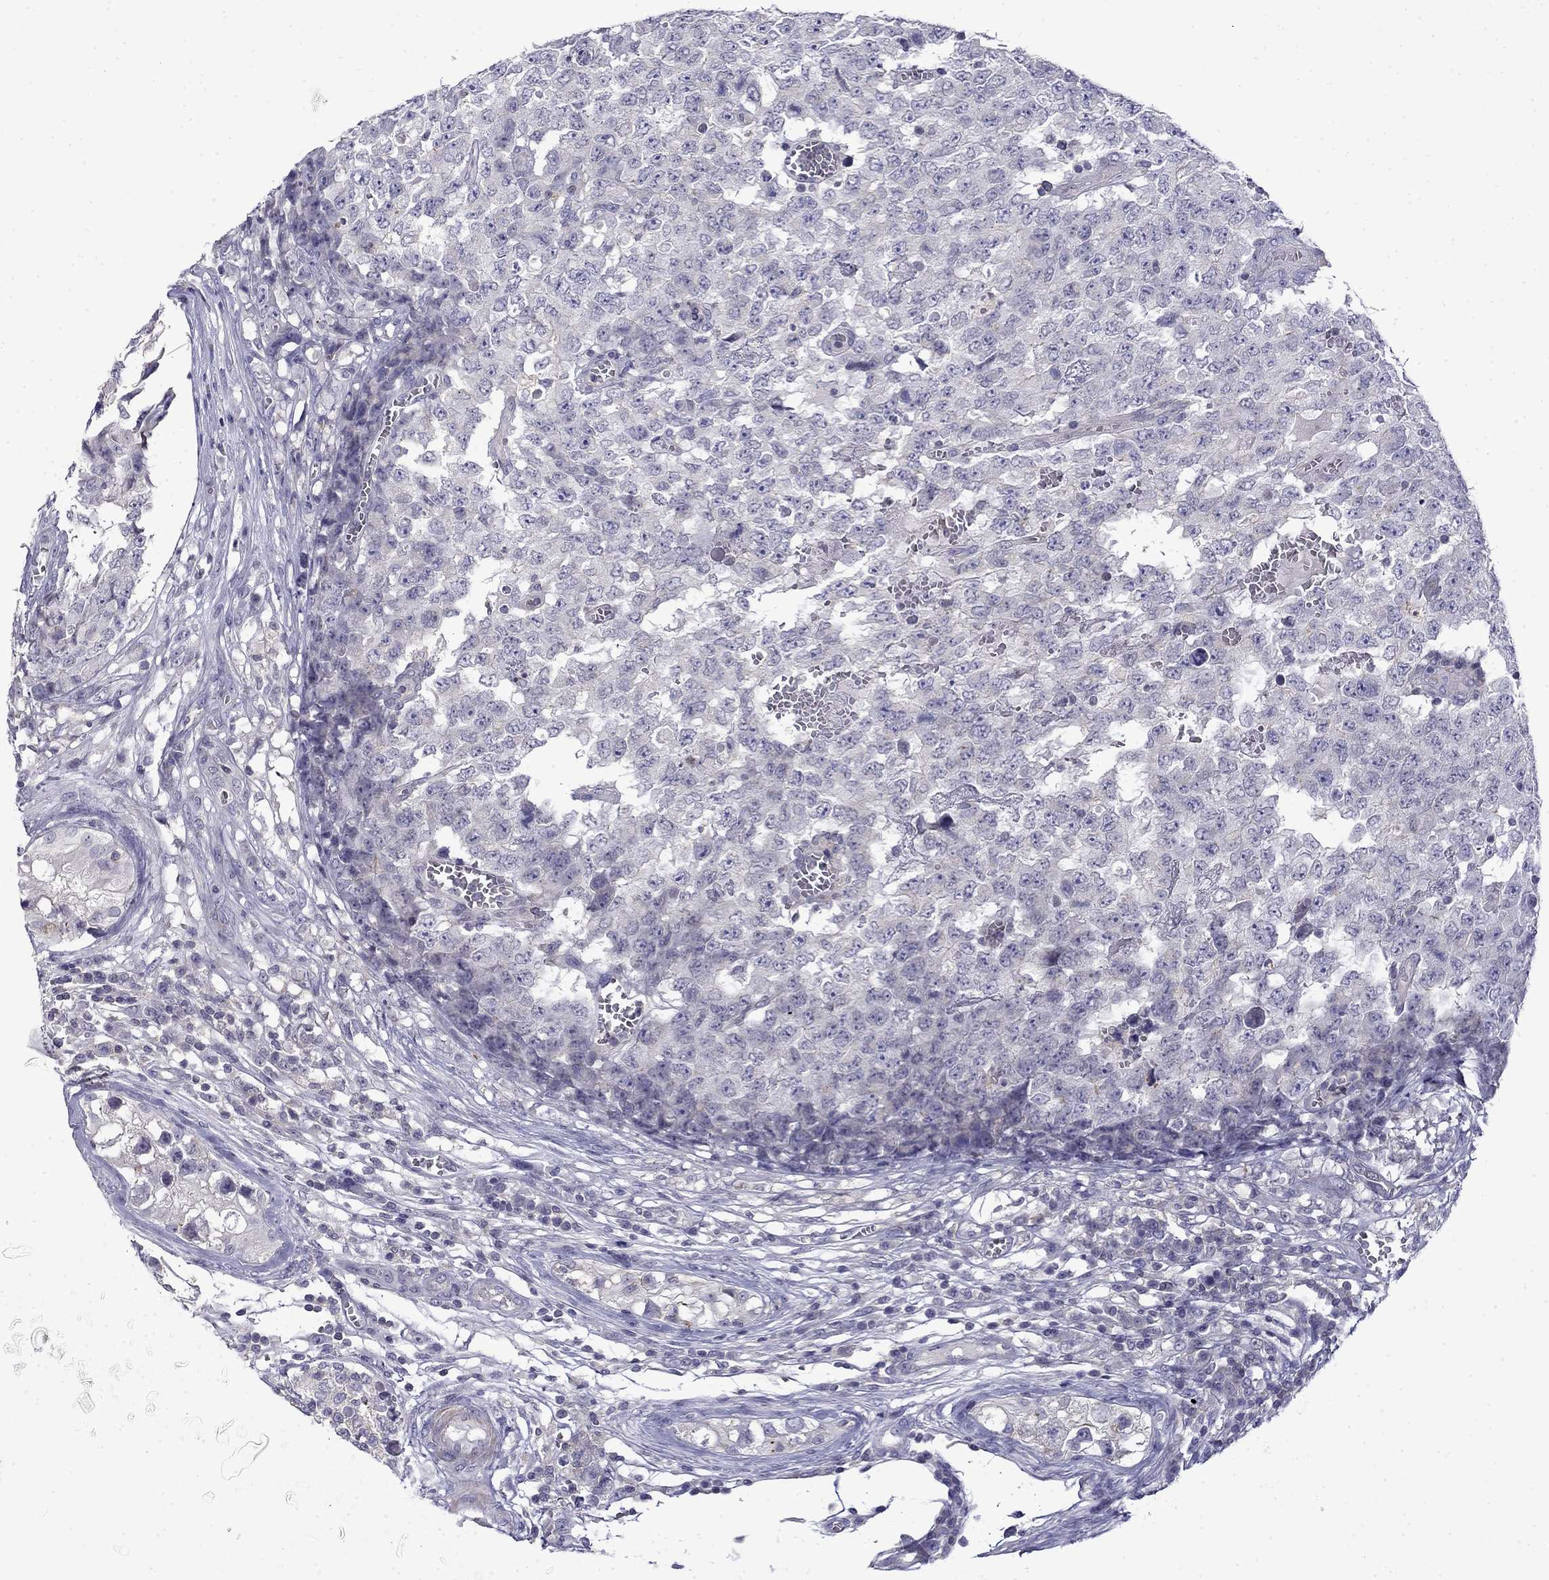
{"staining": {"intensity": "negative", "quantity": "none", "location": "none"}, "tissue": "testis cancer", "cell_type": "Tumor cells", "image_type": "cancer", "snomed": [{"axis": "morphology", "description": "Carcinoma, Embryonal, NOS"}, {"axis": "topography", "description": "Testis"}], "caption": "This is a image of IHC staining of testis embryonal carcinoma, which shows no staining in tumor cells.", "gene": "PRR18", "patient": {"sex": "male", "age": 23}}